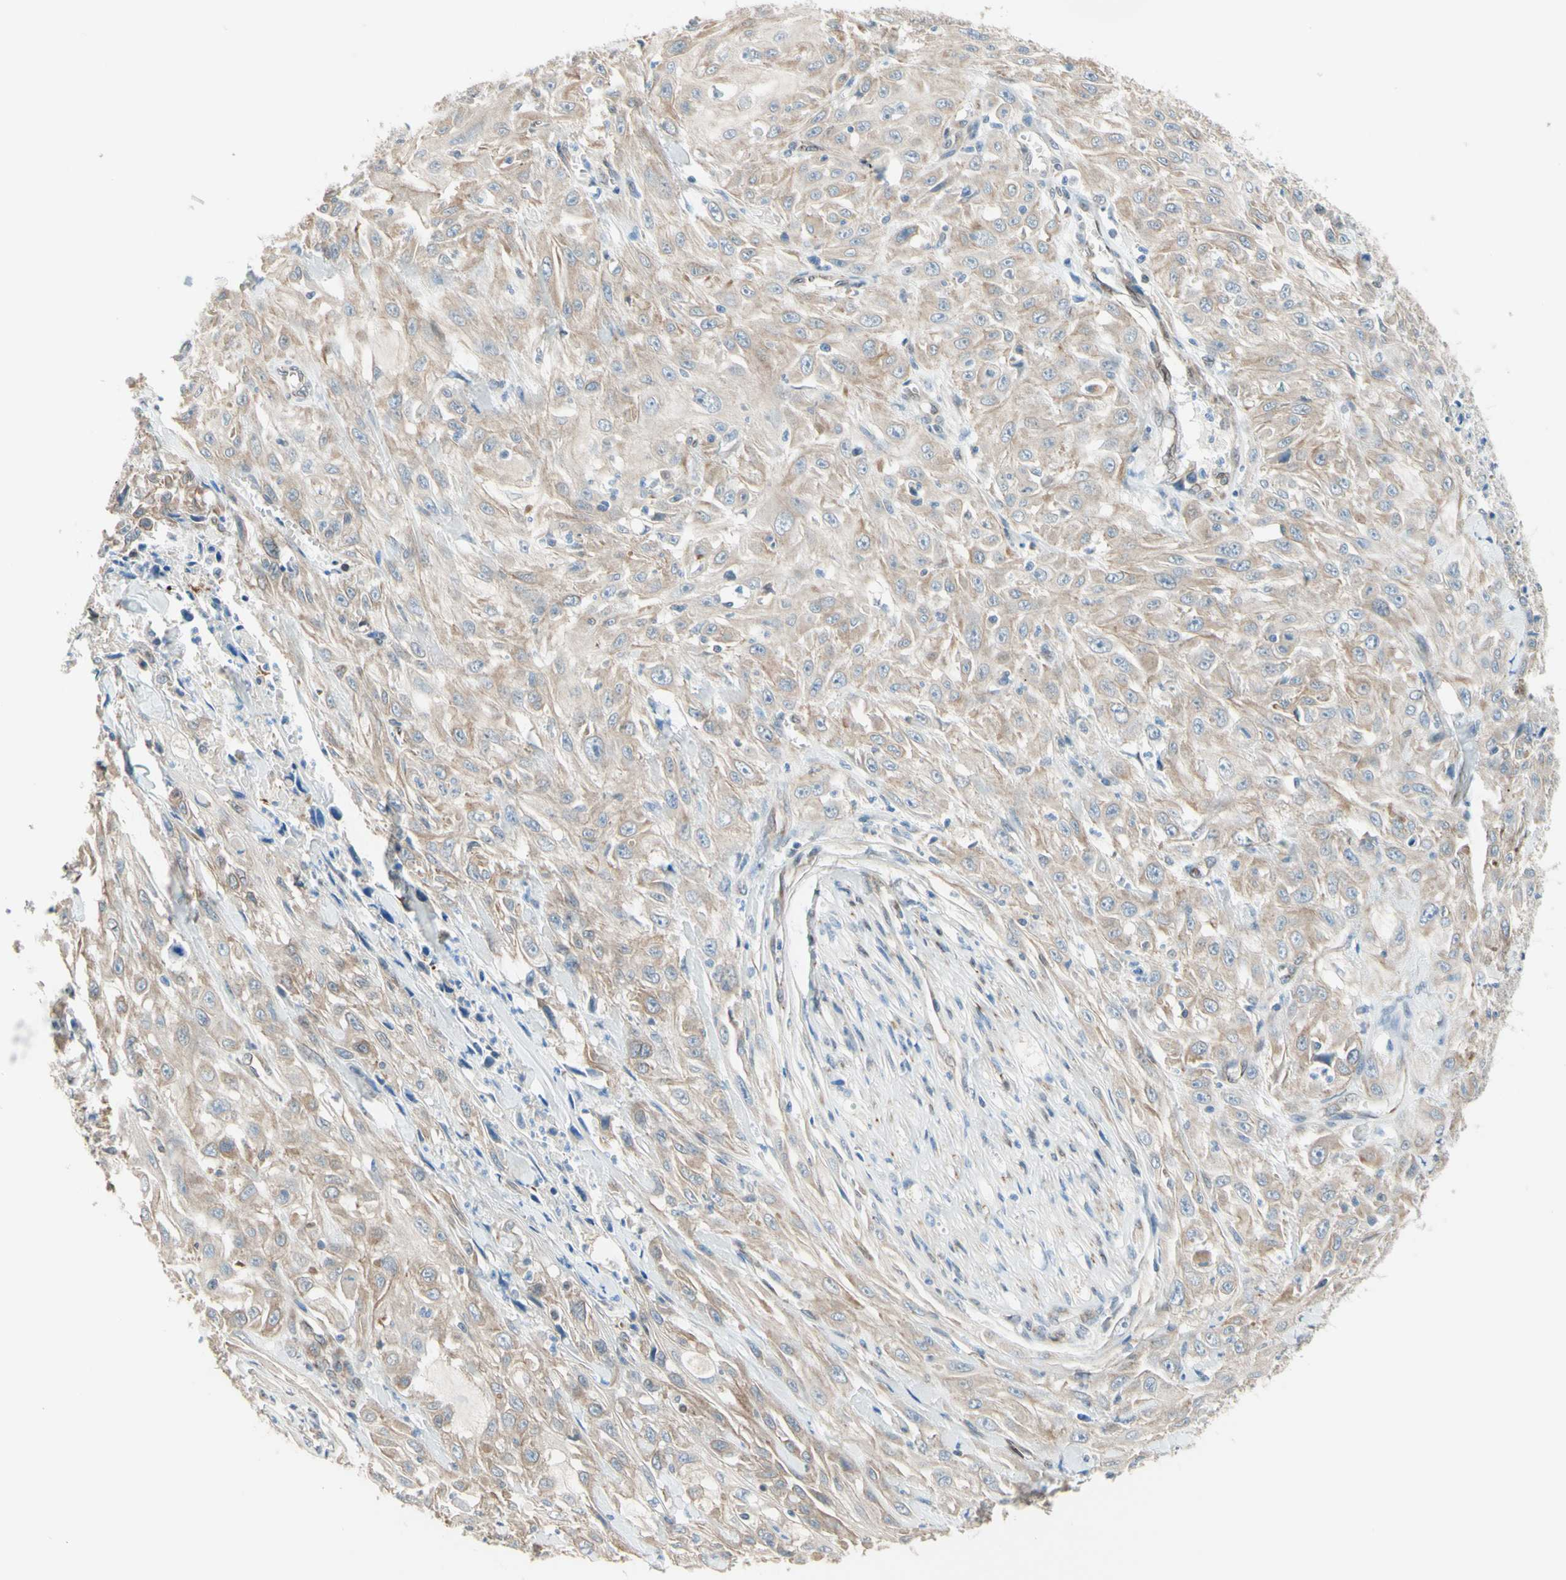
{"staining": {"intensity": "weak", "quantity": ">75%", "location": "cytoplasmic/membranous"}, "tissue": "skin cancer", "cell_type": "Tumor cells", "image_type": "cancer", "snomed": [{"axis": "morphology", "description": "Squamous cell carcinoma, NOS"}, {"axis": "morphology", "description": "Squamous cell carcinoma, metastatic, NOS"}, {"axis": "topography", "description": "Skin"}, {"axis": "topography", "description": "Lymph node"}], "caption": "IHC staining of skin cancer (metastatic squamous cell carcinoma), which reveals low levels of weak cytoplasmic/membranous positivity in about >75% of tumor cells indicating weak cytoplasmic/membranous protein positivity. The staining was performed using DAB (brown) for protein detection and nuclei were counterstained in hematoxylin (blue).", "gene": "TRAF2", "patient": {"sex": "male", "age": 75}}